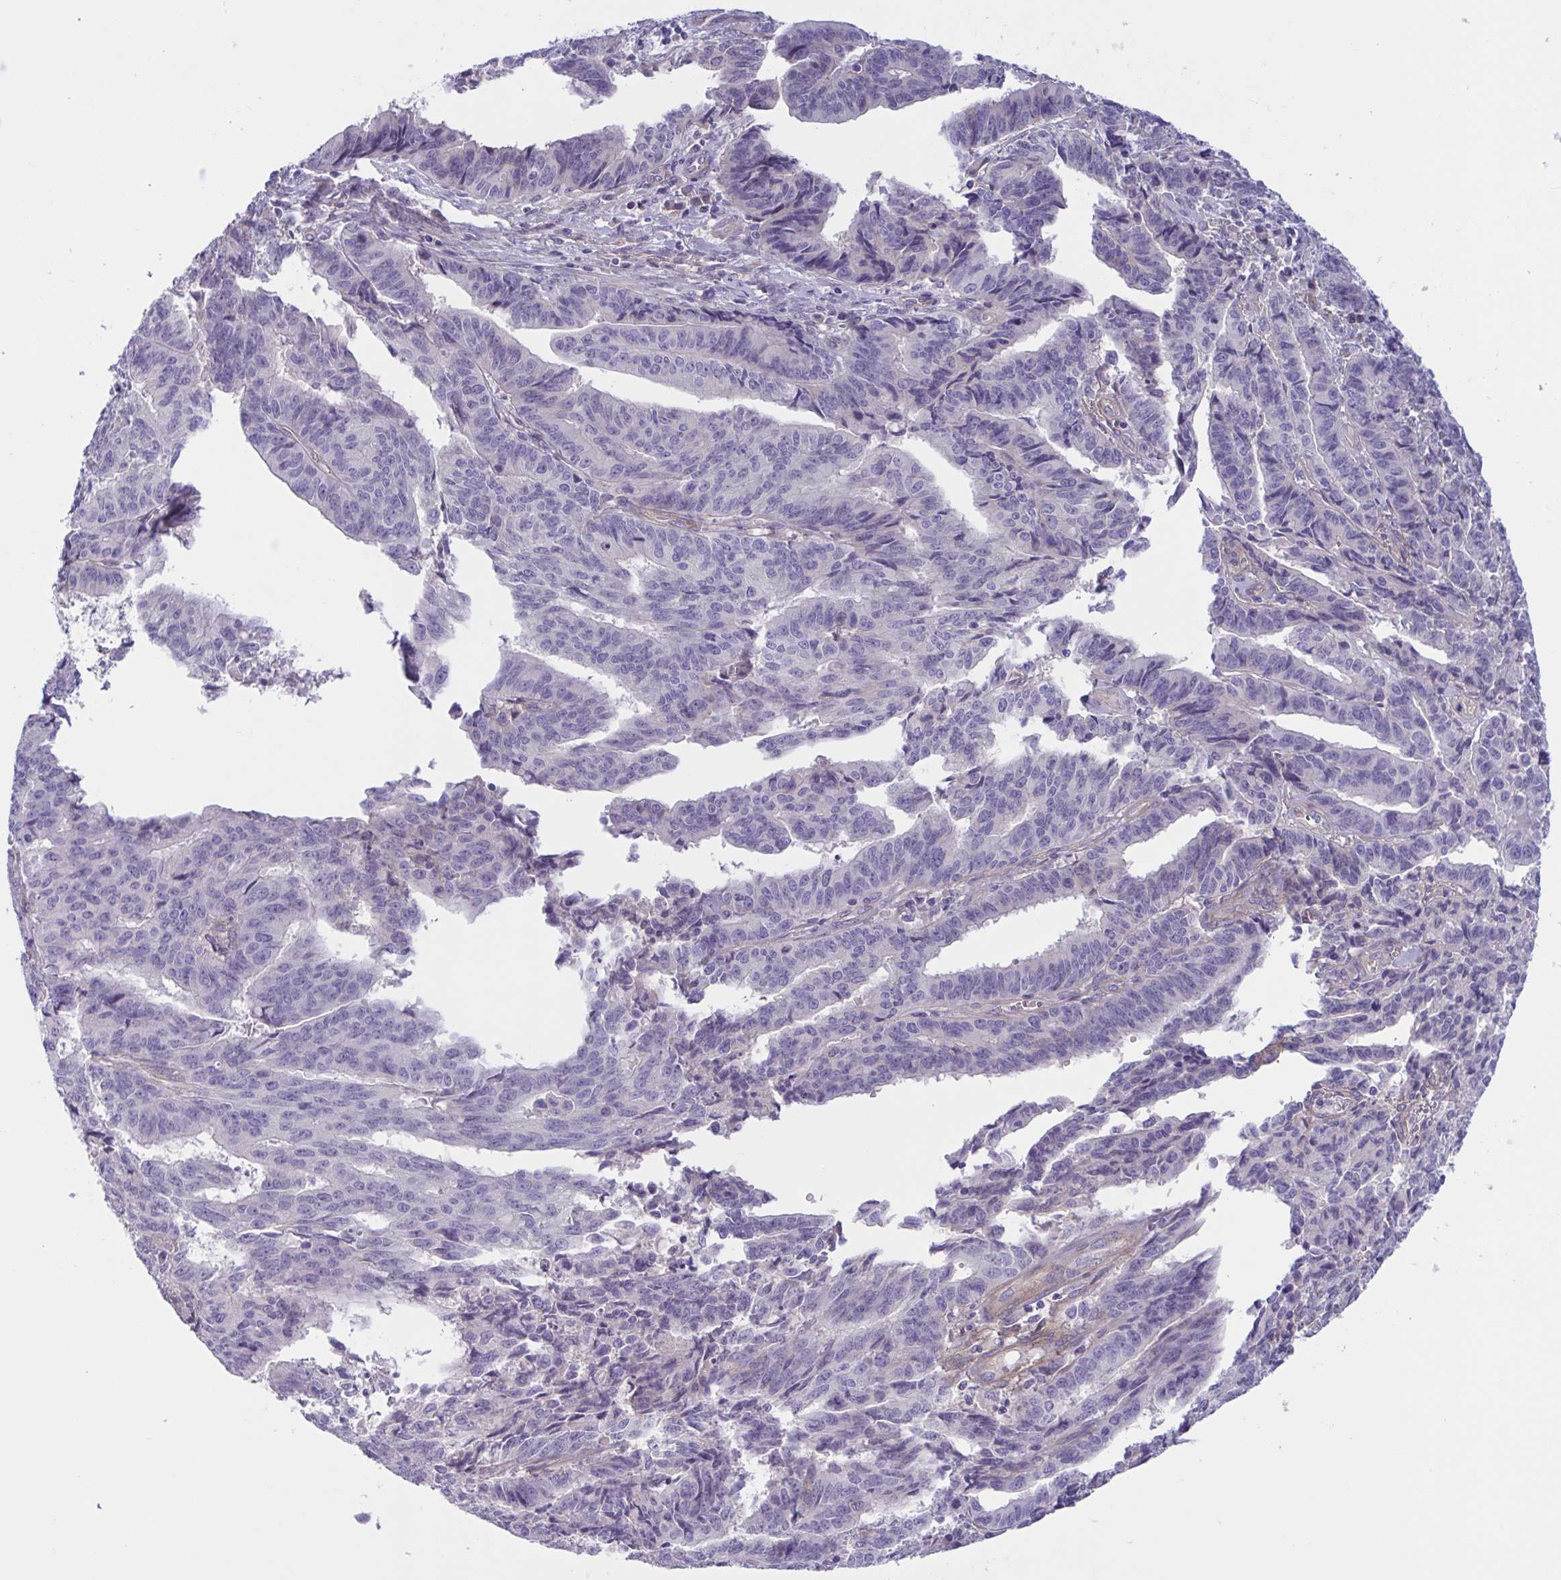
{"staining": {"intensity": "negative", "quantity": "none", "location": "none"}, "tissue": "endometrial cancer", "cell_type": "Tumor cells", "image_type": "cancer", "snomed": [{"axis": "morphology", "description": "Adenocarcinoma, NOS"}, {"axis": "topography", "description": "Endometrium"}], "caption": "The image demonstrates no staining of tumor cells in adenocarcinoma (endometrial).", "gene": "TTC7B", "patient": {"sex": "female", "age": 65}}